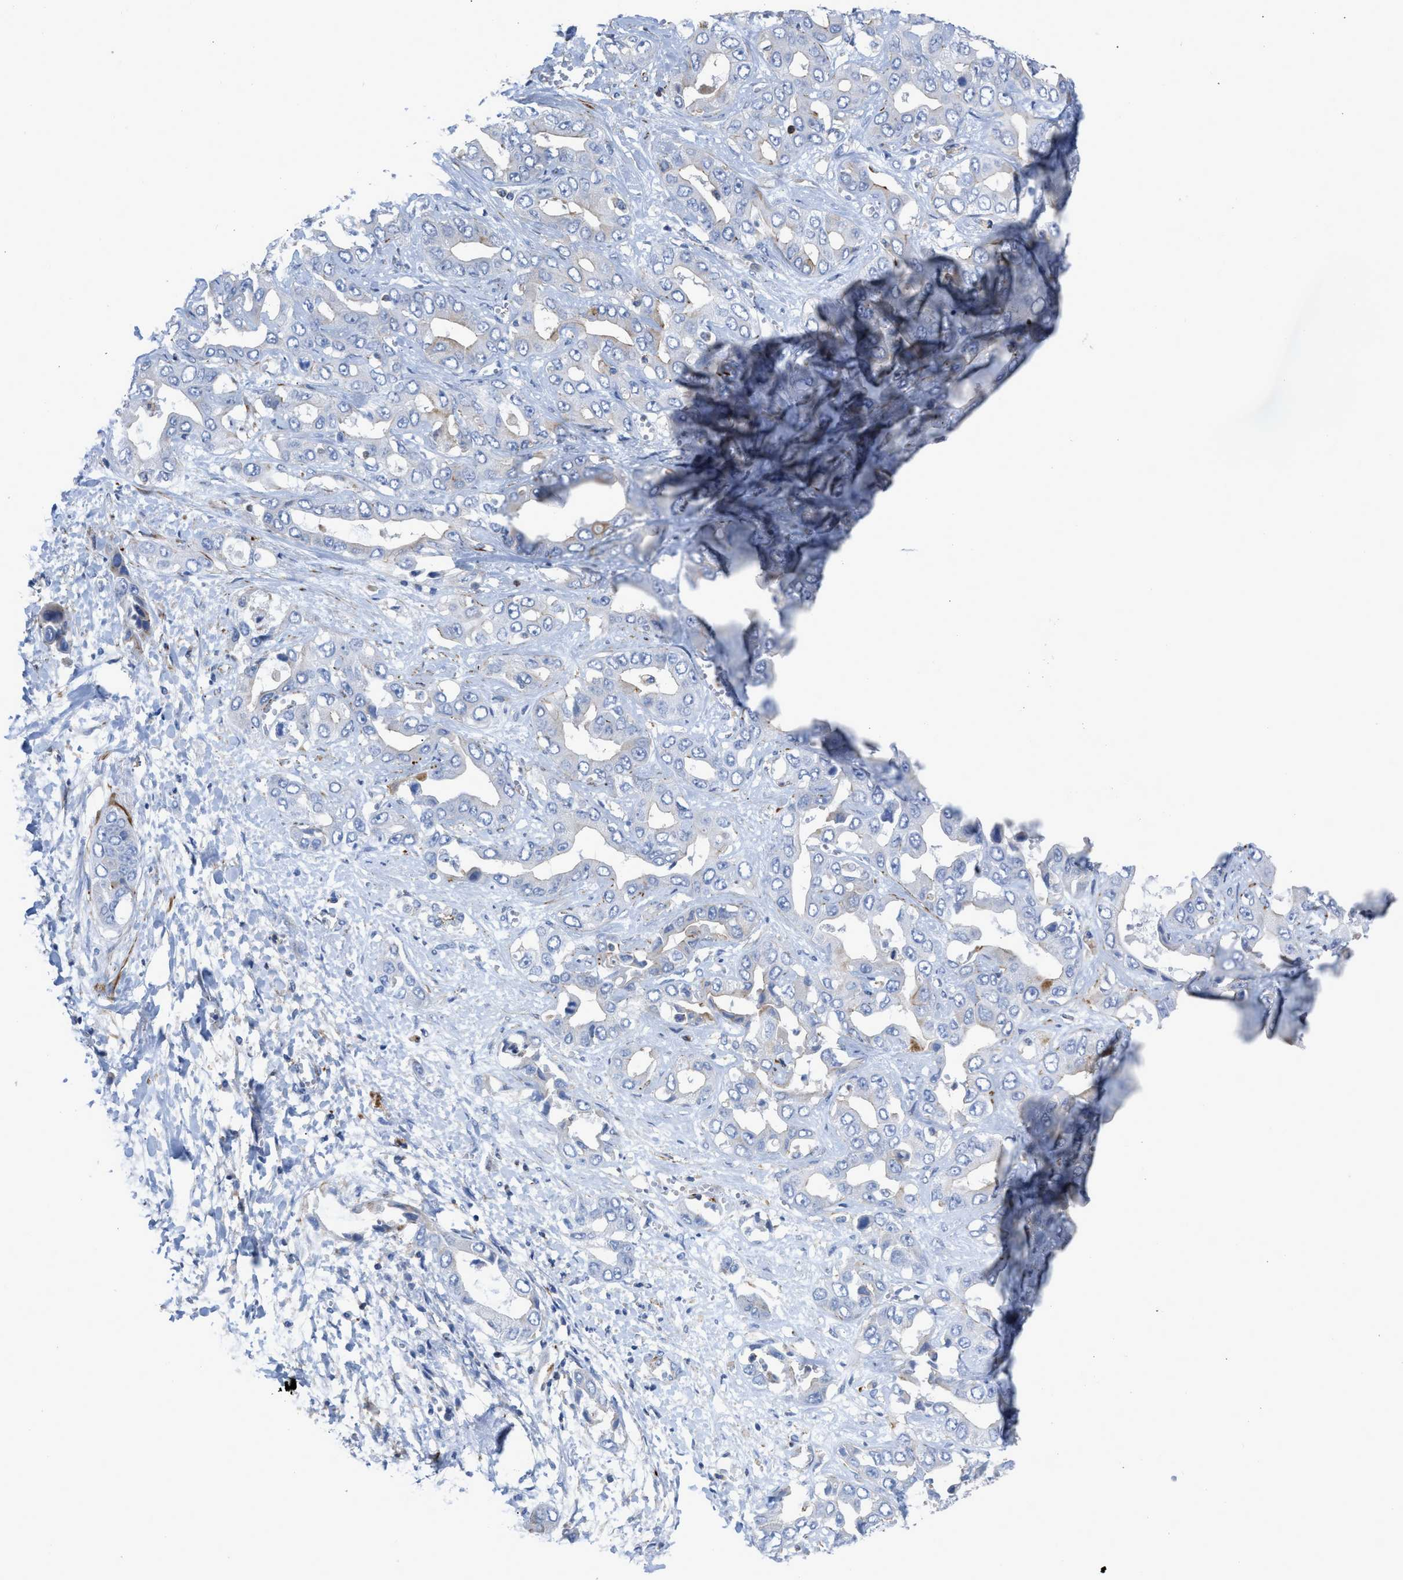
{"staining": {"intensity": "moderate", "quantity": "<25%", "location": "cytoplasmic/membranous"}, "tissue": "liver cancer", "cell_type": "Tumor cells", "image_type": "cancer", "snomed": [{"axis": "morphology", "description": "Cholangiocarcinoma"}, {"axis": "topography", "description": "Liver"}], "caption": "IHC (DAB (3,3'-diaminobenzidine)) staining of liver cancer (cholangiocarcinoma) exhibits moderate cytoplasmic/membranous protein positivity in approximately <25% of tumor cells. The staining was performed using DAB to visualize the protein expression in brown, while the nuclei were stained in blue with hematoxylin (Magnification: 20x).", "gene": "PRMT2", "patient": {"sex": "female", "age": 52}}